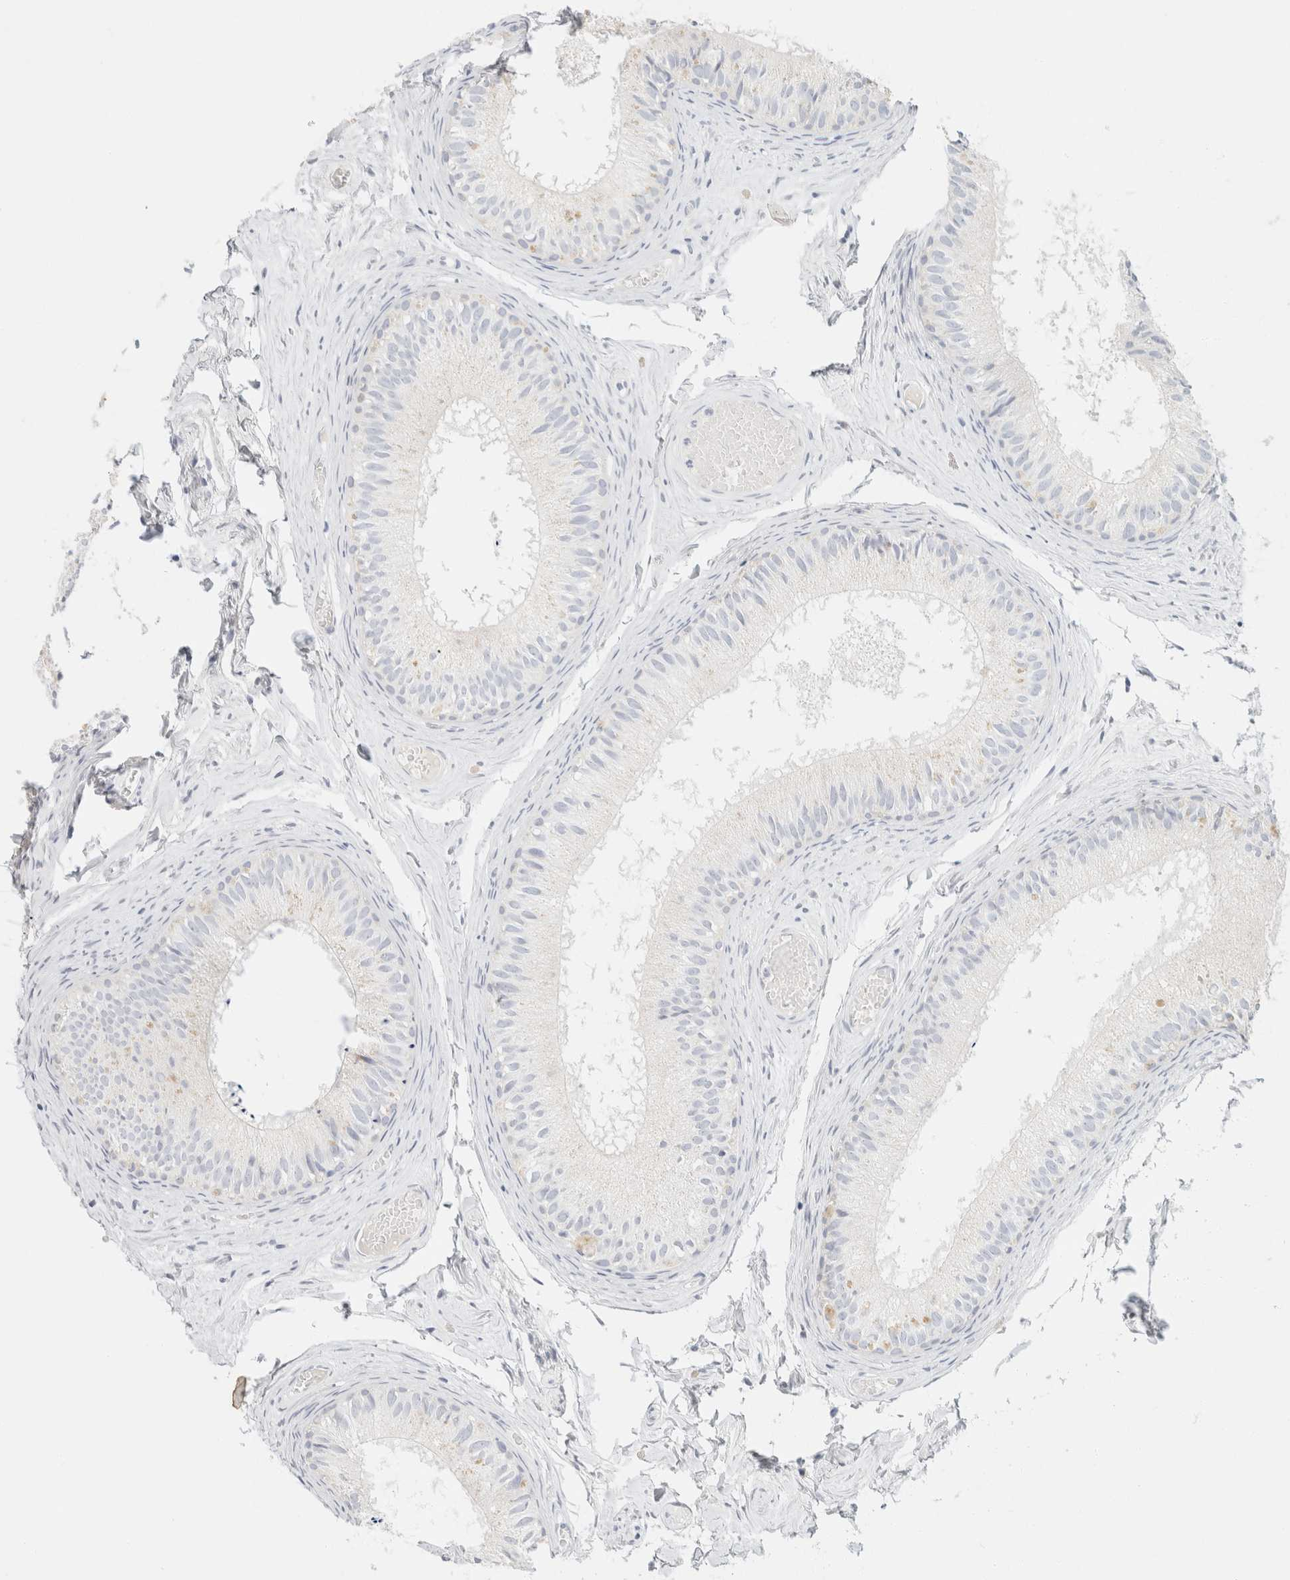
{"staining": {"intensity": "negative", "quantity": "none", "location": "none"}, "tissue": "epididymis", "cell_type": "Glandular cells", "image_type": "normal", "snomed": [{"axis": "morphology", "description": "Normal tissue, NOS"}, {"axis": "topography", "description": "Epididymis"}], "caption": "A photomicrograph of epididymis stained for a protein exhibits no brown staining in glandular cells.", "gene": "KRT20", "patient": {"sex": "male", "age": 46}}